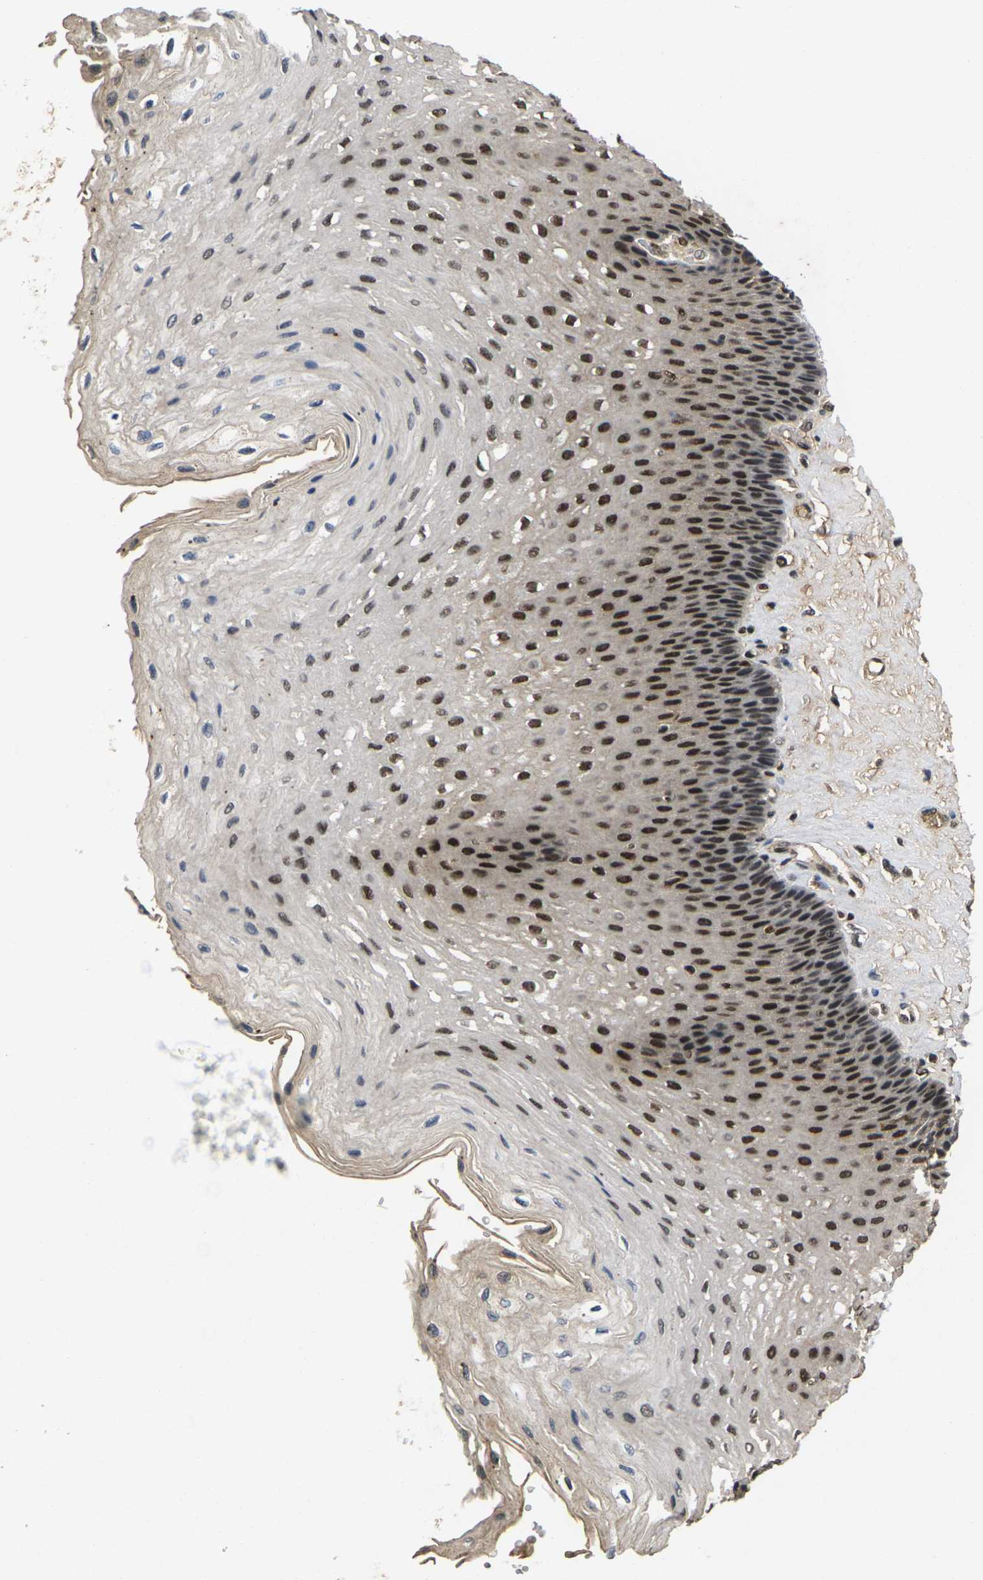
{"staining": {"intensity": "strong", "quantity": ">75%", "location": "nuclear"}, "tissue": "esophagus", "cell_type": "Squamous epithelial cells", "image_type": "normal", "snomed": [{"axis": "morphology", "description": "Normal tissue, NOS"}, {"axis": "topography", "description": "Esophagus"}], "caption": "Immunohistochemistry of unremarkable human esophagus reveals high levels of strong nuclear positivity in approximately >75% of squamous epithelial cells.", "gene": "GTF2E1", "patient": {"sex": "female", "age": 72}}